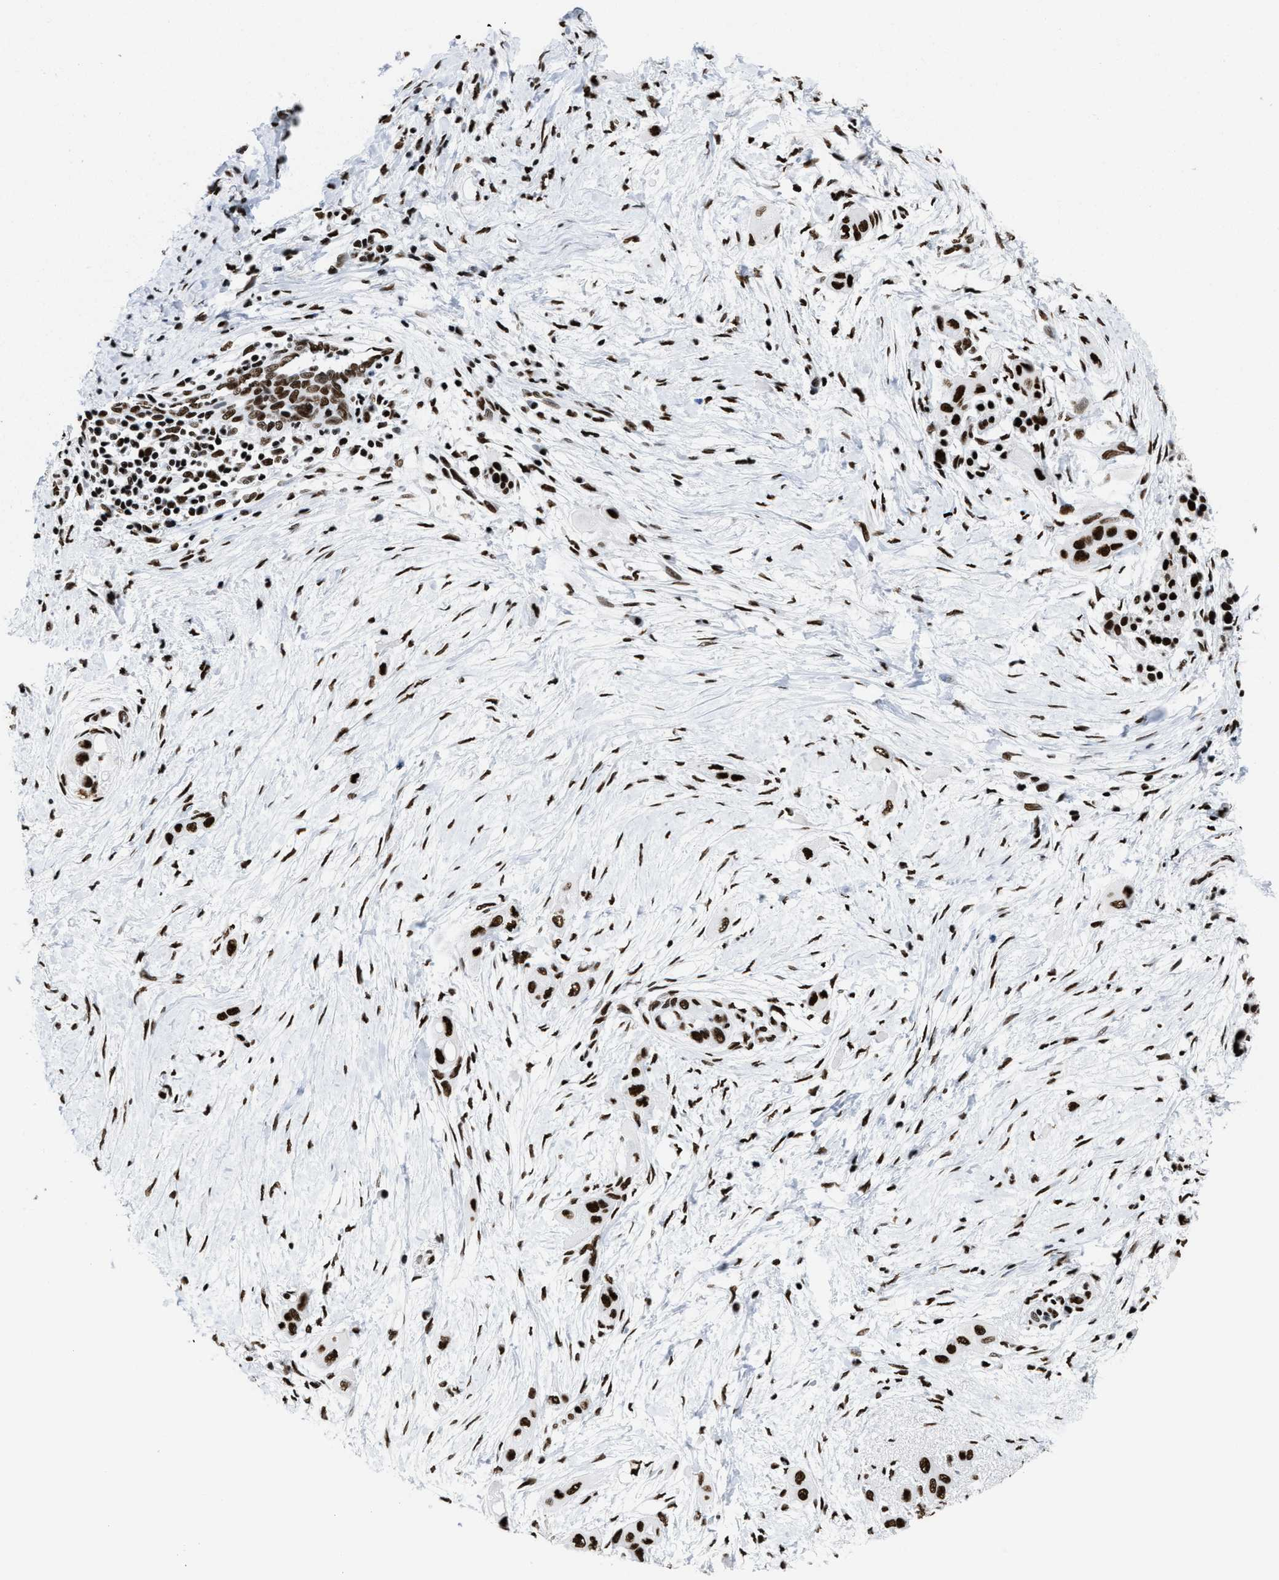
{"staining": {"intensity": "strong", "quantity": ">75%", "location": "nuclear"}, "tissue": "pancreatic cancer", "cell_type": "Tumor cells", "image_type": "cancer", "snomed": [{"axis": "morphology", "description": "Adenocarcinoma, NOS"}, {"axis": "topography", "description": "Pancreas"}], "caption": "Pancreatic cancer (adenocarcinoma) stained with a brown dye exhibits strong nuclear positive staining in about >75% of tumor cells.", "gene": "SMARCC2", "patient": {"sex": "male", "age": 59}}